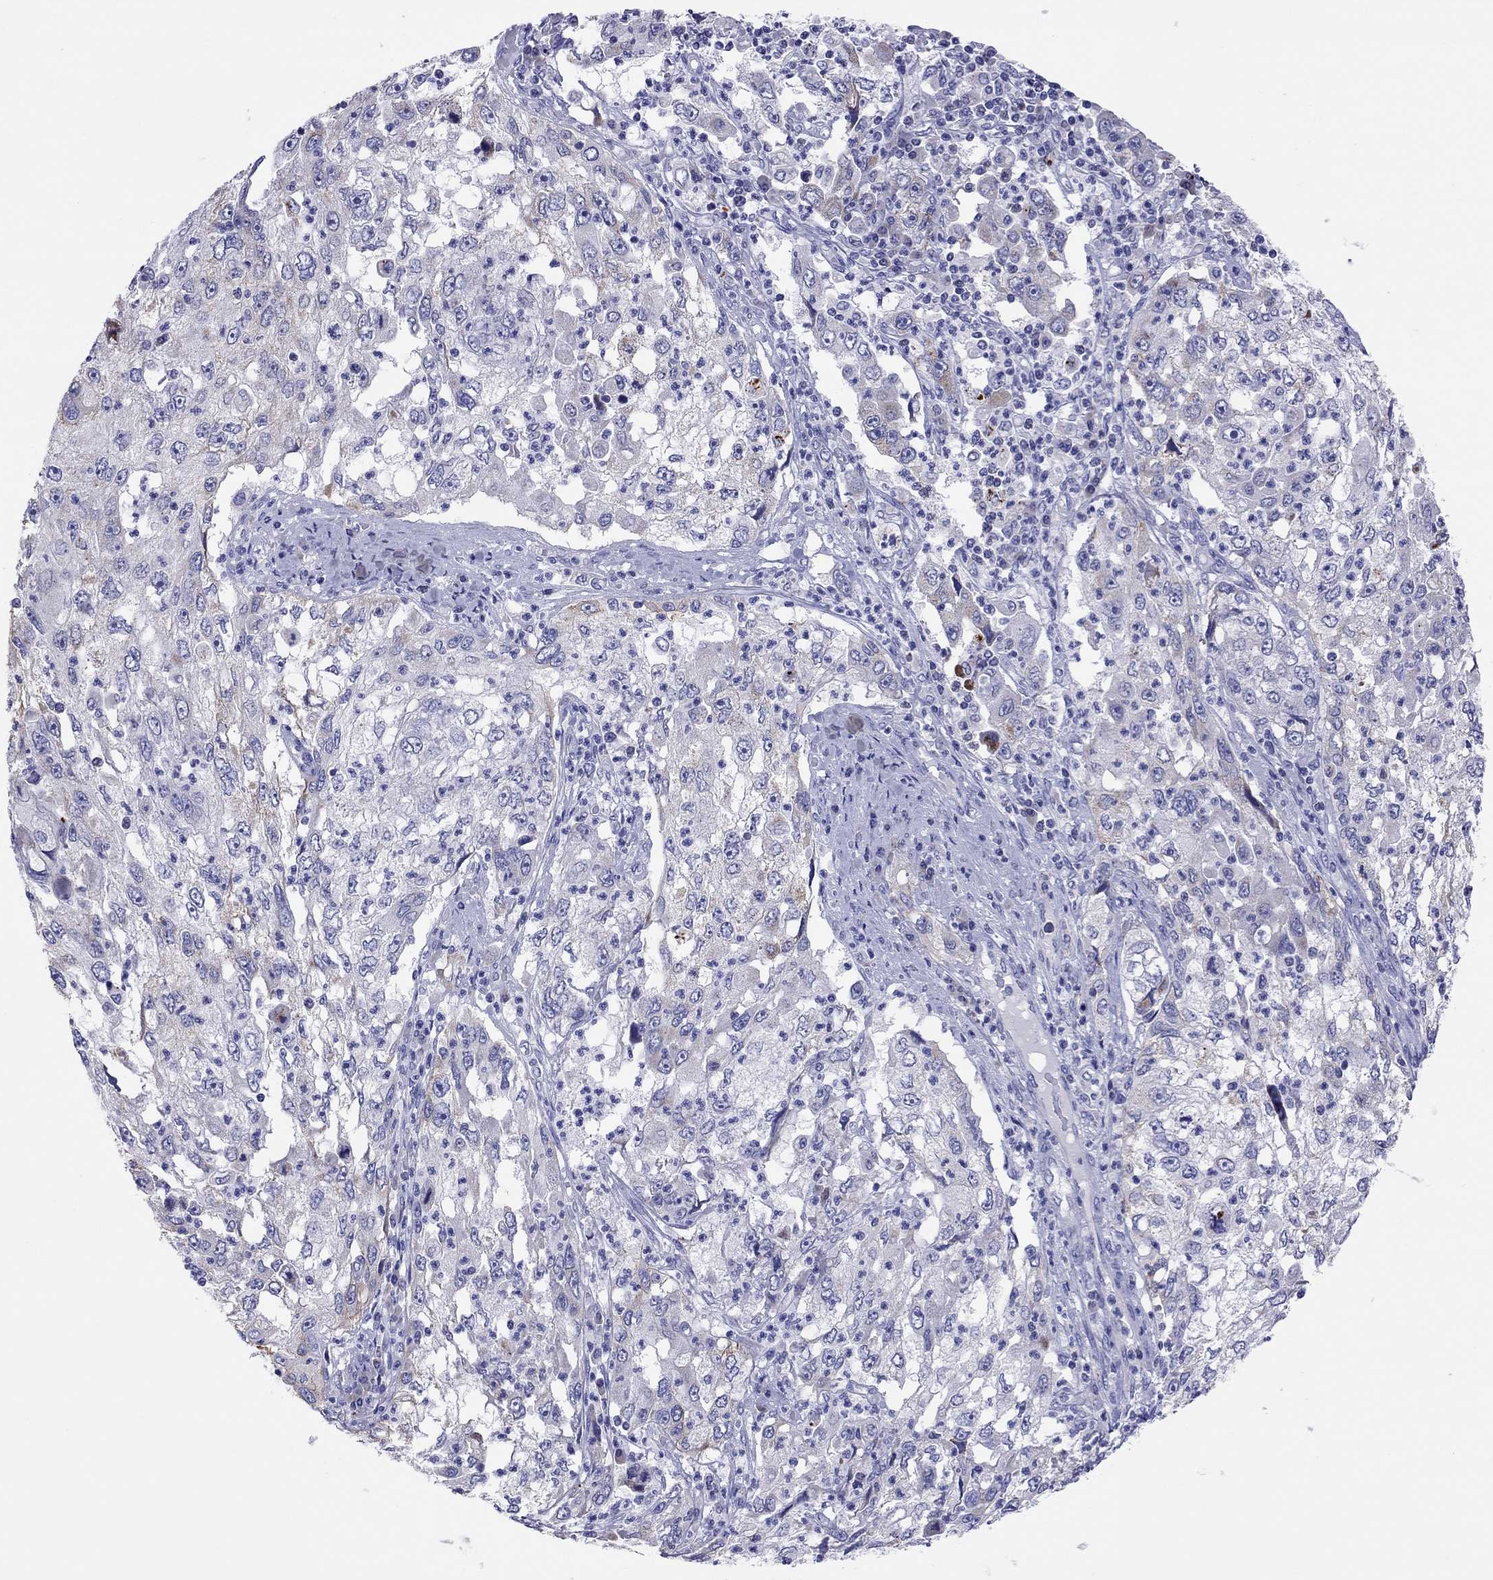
{"staining": {"intensity": "weak", "quantity": "<25%", "location": "cytoplasmic/membranous"}, "tissue": "cervical cancer", "cell_type": "Tumor cells", "image_type": "cancer", "snomed": [{"axis": "morphology", "description": "Squamous cell carcinoma, NOS"}, {"axis": "topography", "description": "Cervix"}], "caption": "Image shows no significant protein positivity in tumor cells of cervical cancer.", "gene": "COL9A1", "patient": {"sex": "female", "age": 36}}